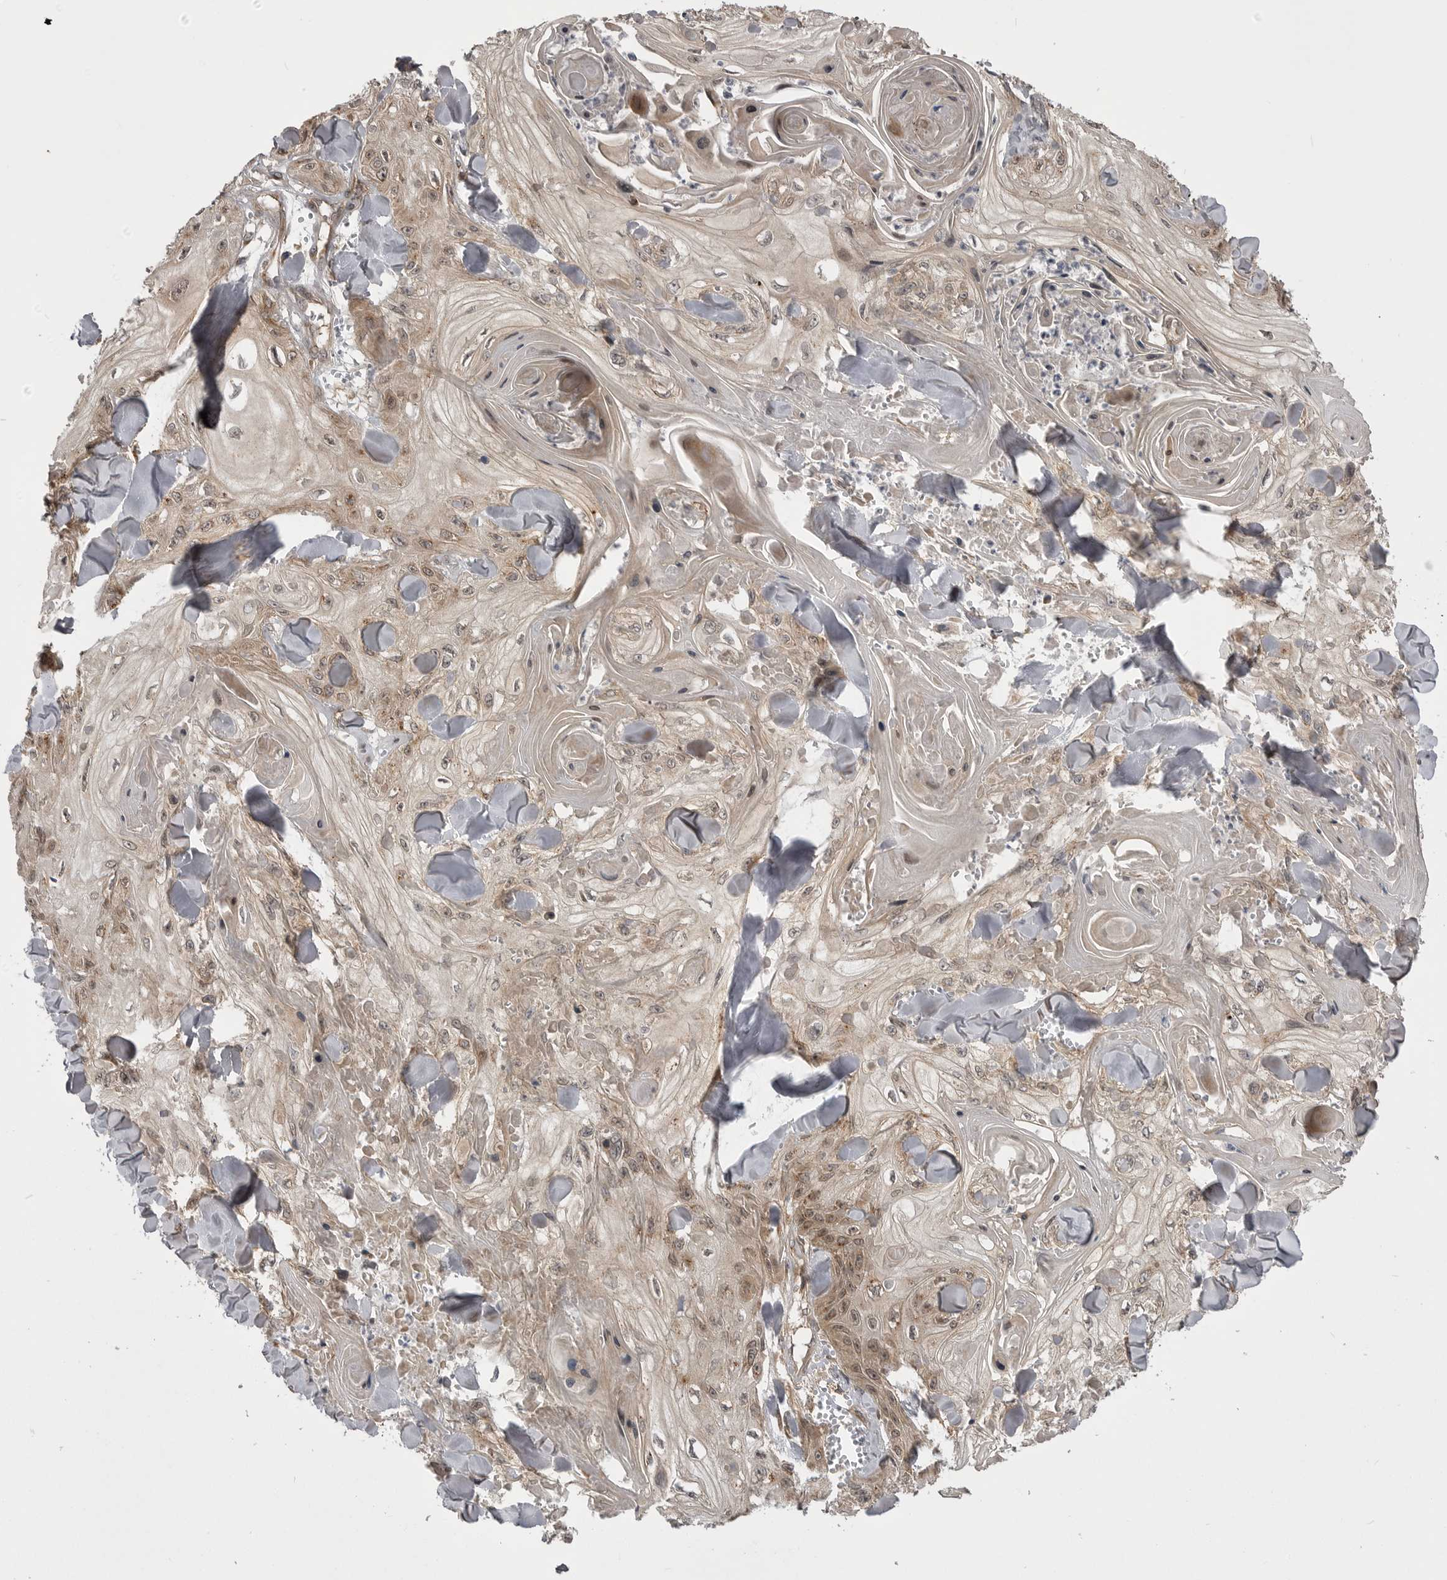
{"staining": {"intensity": "moderate", "quantity": ">75%", "location": "cytoplasmic/membranous,nuclear"}, "tissue": "skin cancer", "cell_type": "Tumor cells", "image_type": "cancer", "snomed": [{"axis": "morphology", "description": "Squamous cell carcinoma, NOS"}, {"axis": "topography", "description": "Skin"}], "caption": "IHC image of skin squamous cell carcinoma stained for a protein (brown), which displays medium levels of moderate cytoplasmic/membranous and nuclear expression in about >75% of tumor cells.", "gene": "PDCL", "patient": {"sex": "male", "age": 74}}